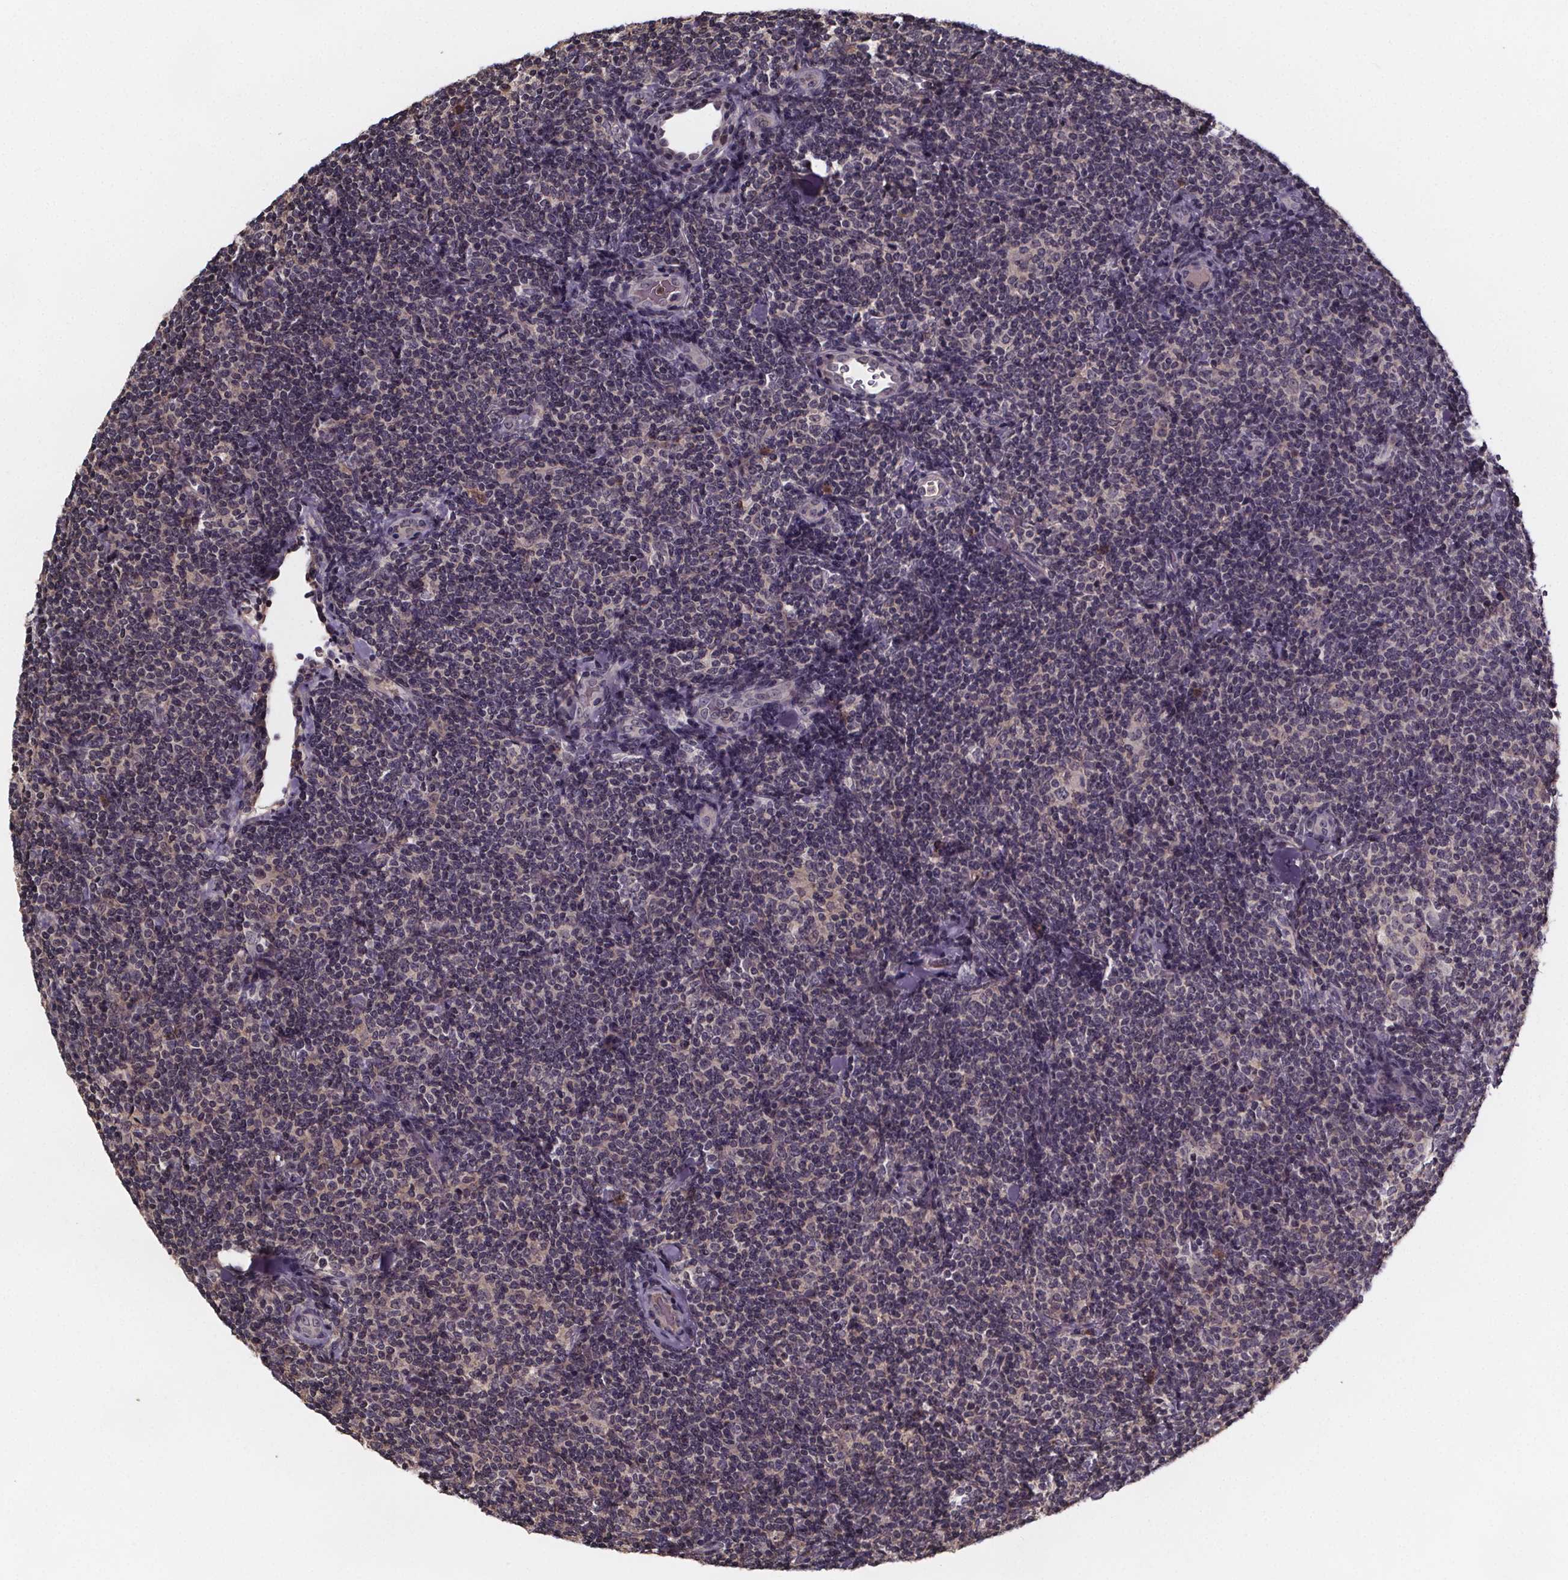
{"staining": {"intensity": "negative", "quantity": "none", "location": "none"}, "tissue": "lymphoma", "cell_type": "Tumor cells", "image_type": "cancer", "snomed": [{"axis": "morphology", "description": "Malignant lymphoma, non-Hodgkin's type, Low grade"}, {"axis": "topography", "description": "Lymph node"}], "caption": "IHC micrograph of neoplastic tissue: lymphoma stained with DAB shows no significant protein staining in tumor cells.", "gene": "SMIM1", "patient": {"sex": "female", "age": 56}}